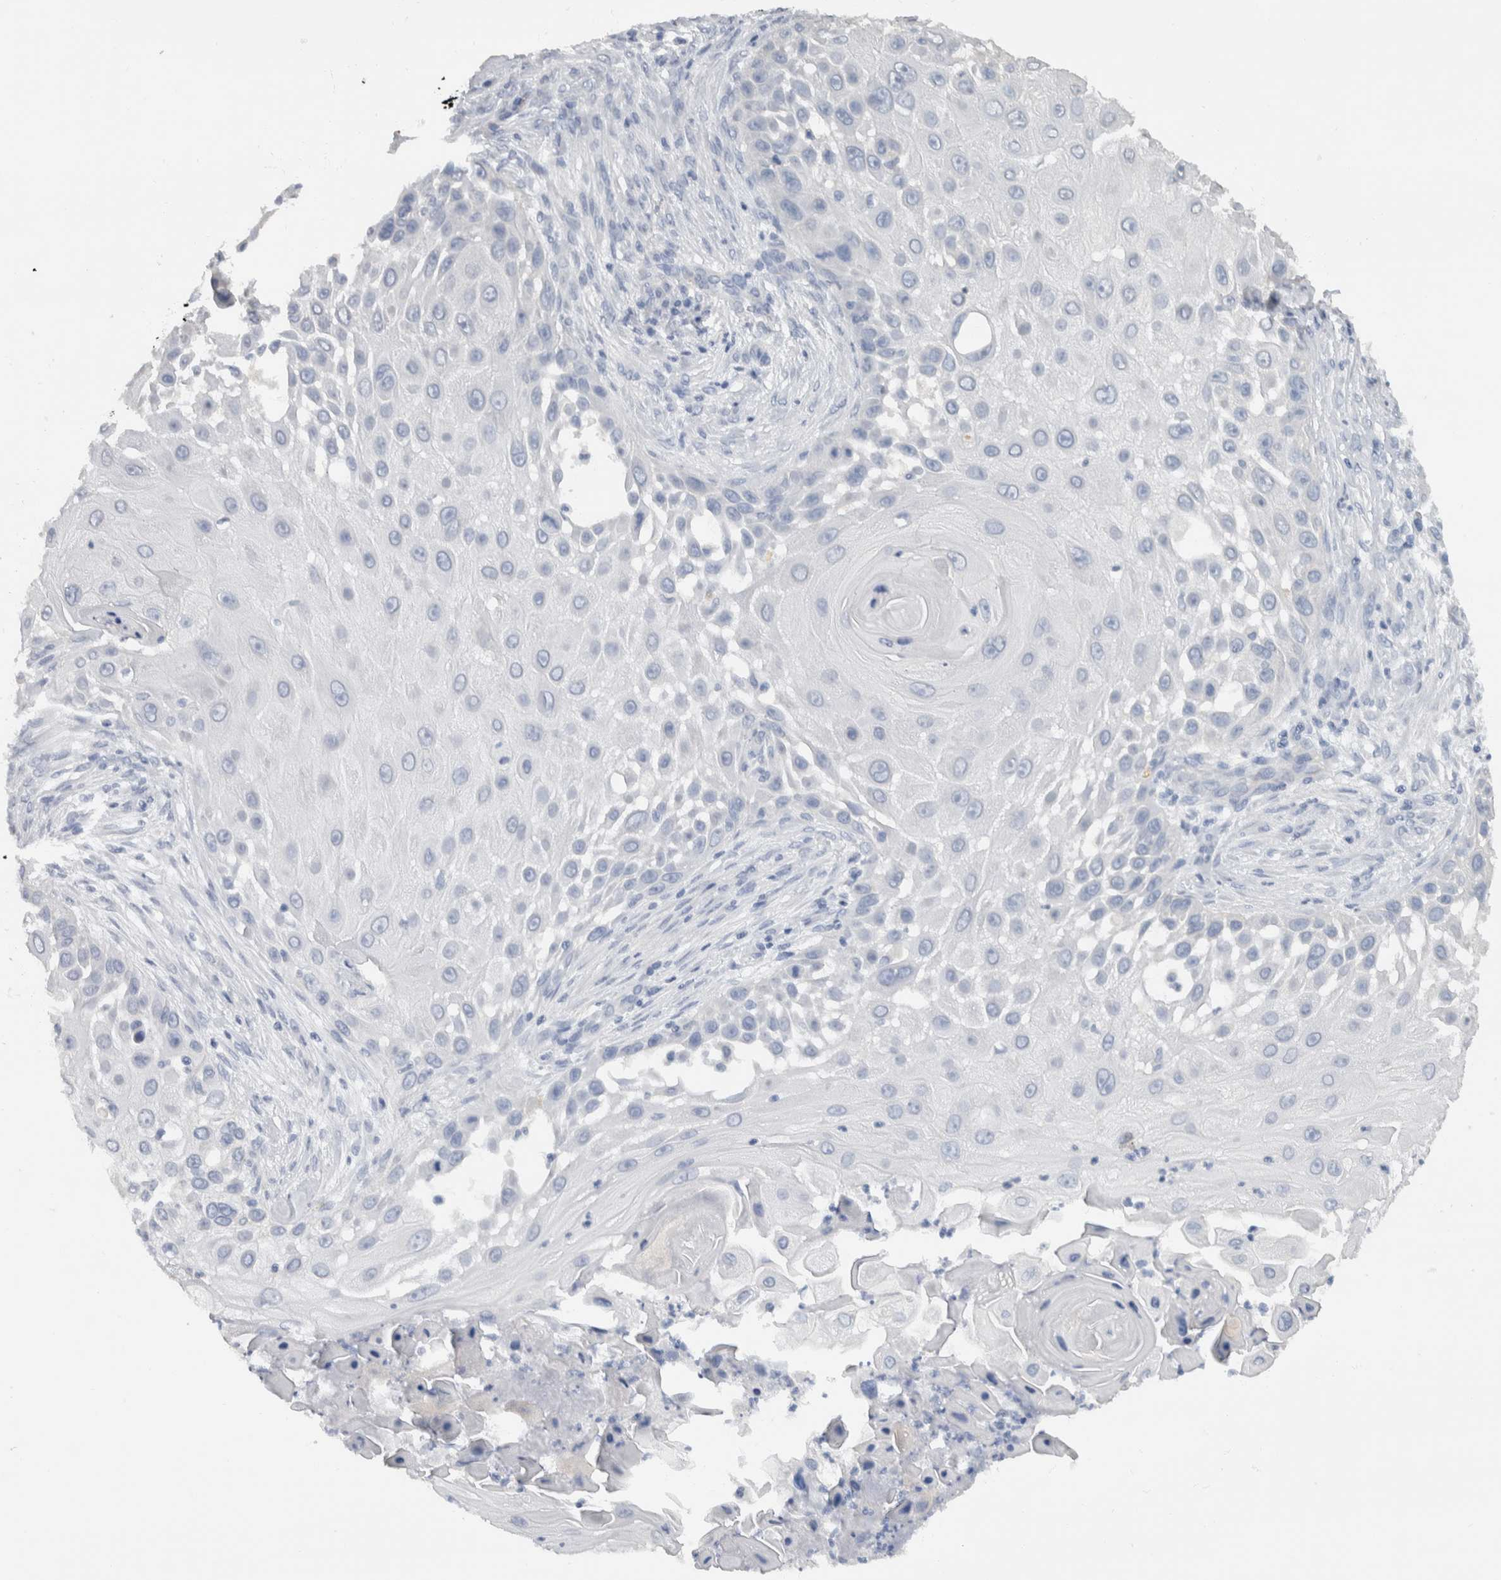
{"staining": {"intensity": "negative", "quantity": "none", "location": "none"}, "tissue": "skin cancer", "cell_type": "Tumor cells", "image_type": "cancer", "snomed": [{"axis": "morphology", "description": "Squamous cell carcinoma, NOS"}, {"axis": "topography", "description": "Skin"}], "caption": "Micrograph shows no significant protein expression in tumor cells of skin cancer (squamous cell carcinoma).", "gene": "NEFM", "patient": {"sex": "female", "age": 44}}